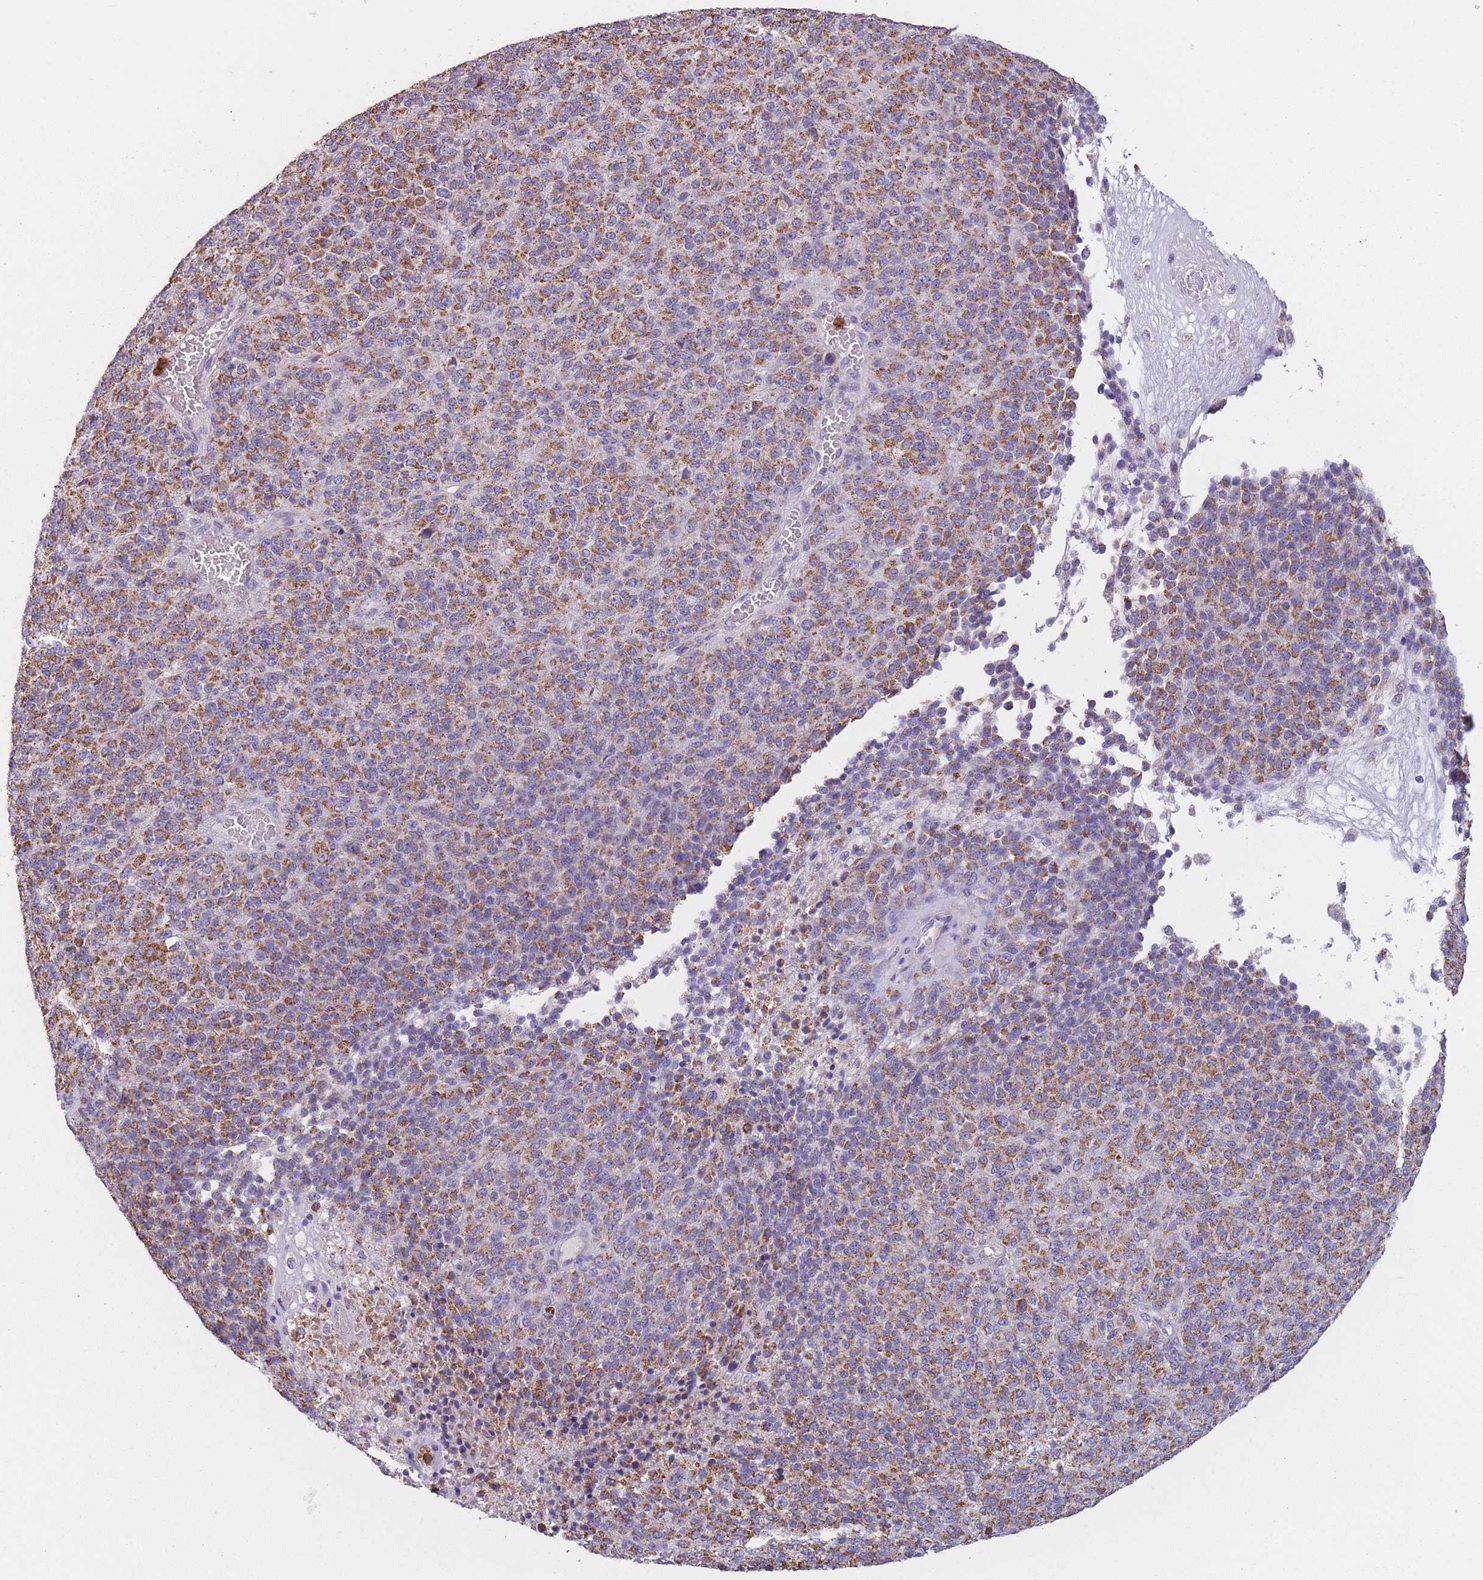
{"staining": {"intensity": "moderate", "quantity": ">75%", "location": "cytoplasmic/membranous"}, "tissue": "melanoma", "cell_type": "Tumor cells", "image_type": "cancer", "snomed": [{"axis": "morphology", "description": "Malignant melanoma, Metastatic site"}, {"axis": "topography", "description": "Brain"}], "caption": "Moderate cytoplasmic/membranous expression is identified in about >75% of tumor cells in malignant melanoma (metastatic site).", "gene": "PRAM1", "patient": {"sex": "female", "age": 56}}